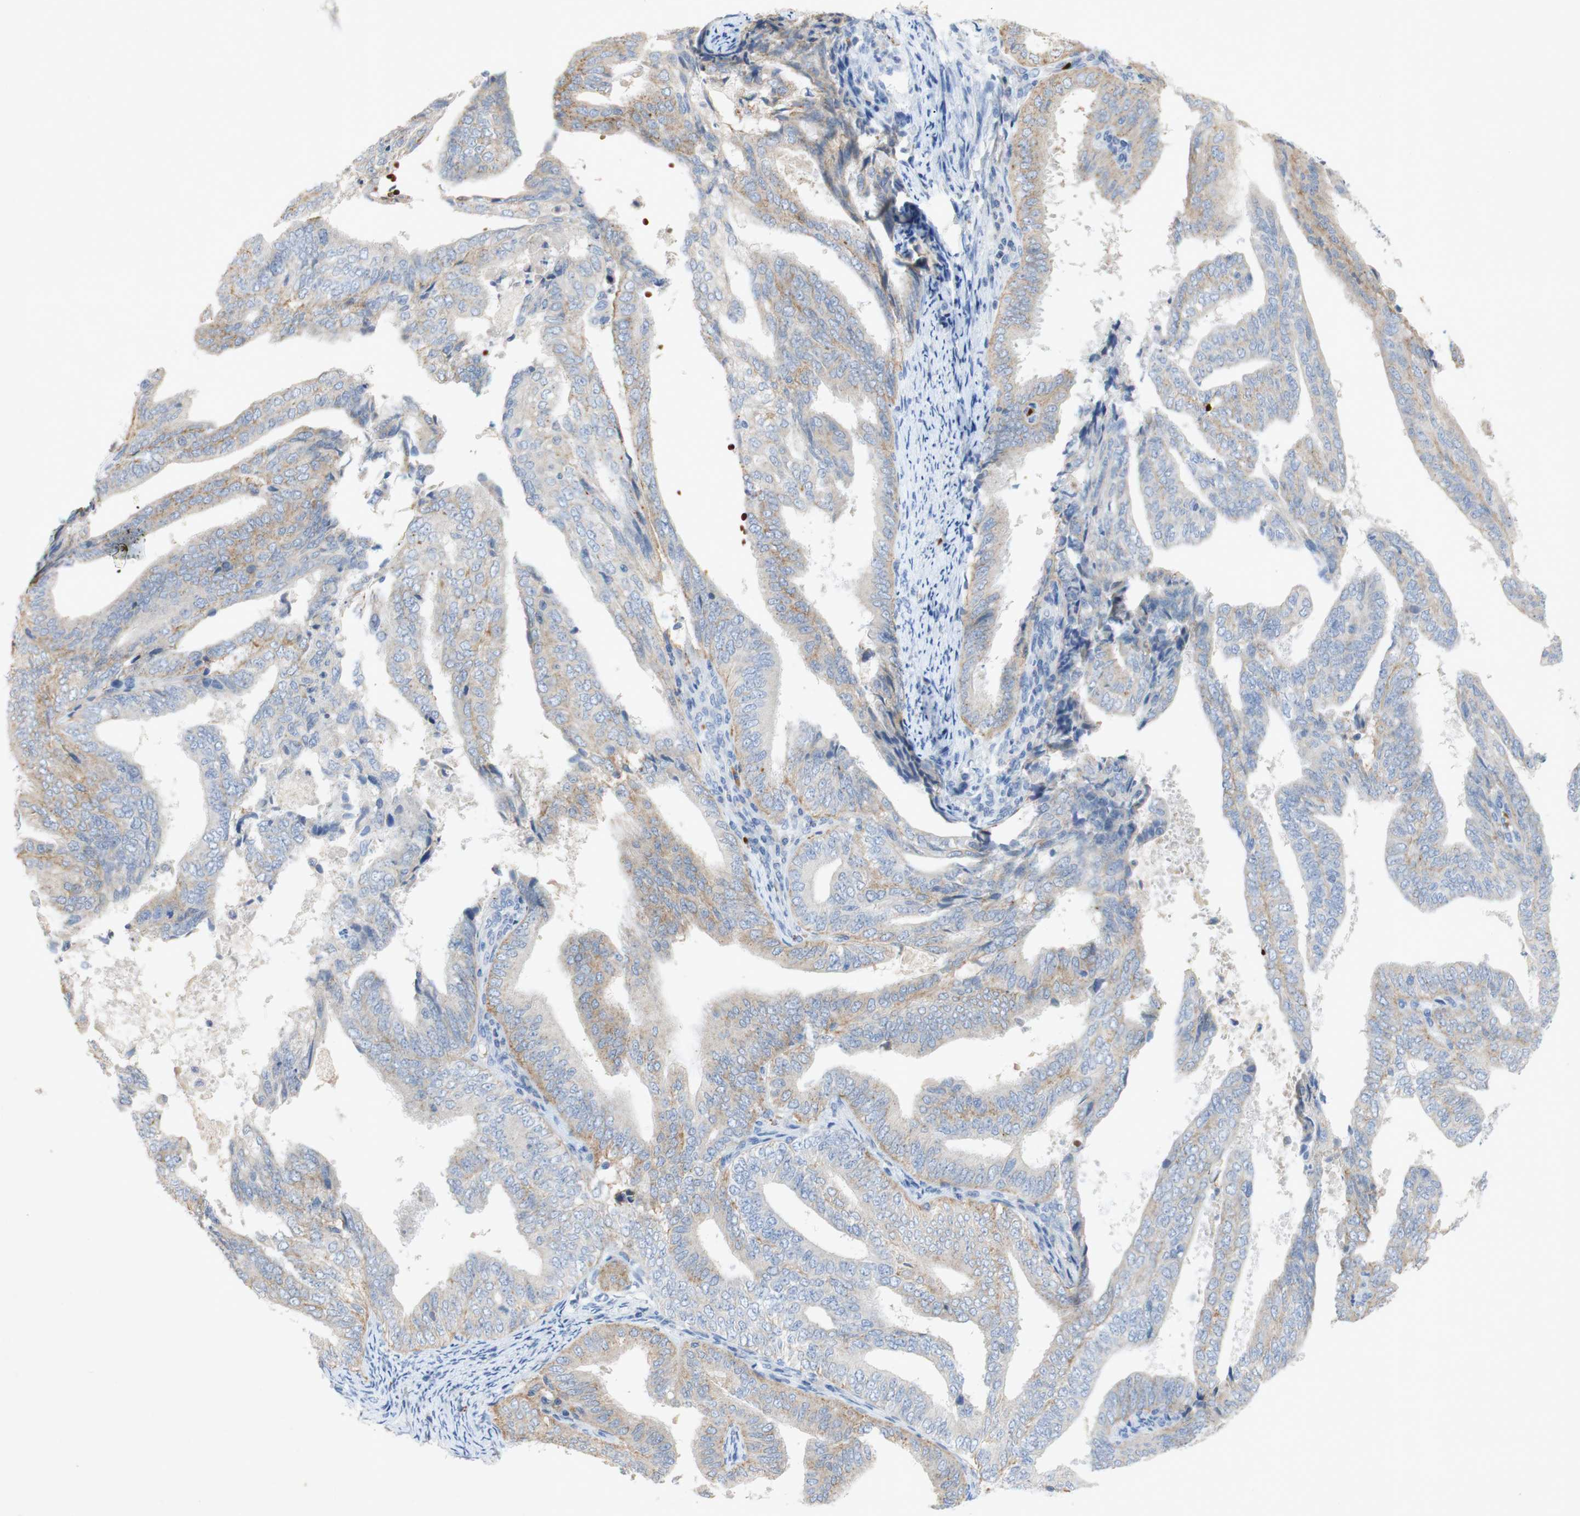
{"staining": {"intensity": "weak", "quantity": "25%-75%", "location": "cytoplasmic/membranous"}, "tissue": "endometrial cancer", "cell_type": "Tumor cells", "image_type": "cancer", "snomed": [{"axis": "morphology", "description": "Adenocarcinoma, NOS"}, {"axis": "topography", "description": "Endometrium"}], "caption": "This is a photomicrograph of immunohistochemistry (IHC) staining of endometrial cancer (adenocarcinoma), which shows weak expression in the cytoplasmic/membranous of tumor cells.", "gene": "EPO", "patient": {"sex": "female", "age": 58}}